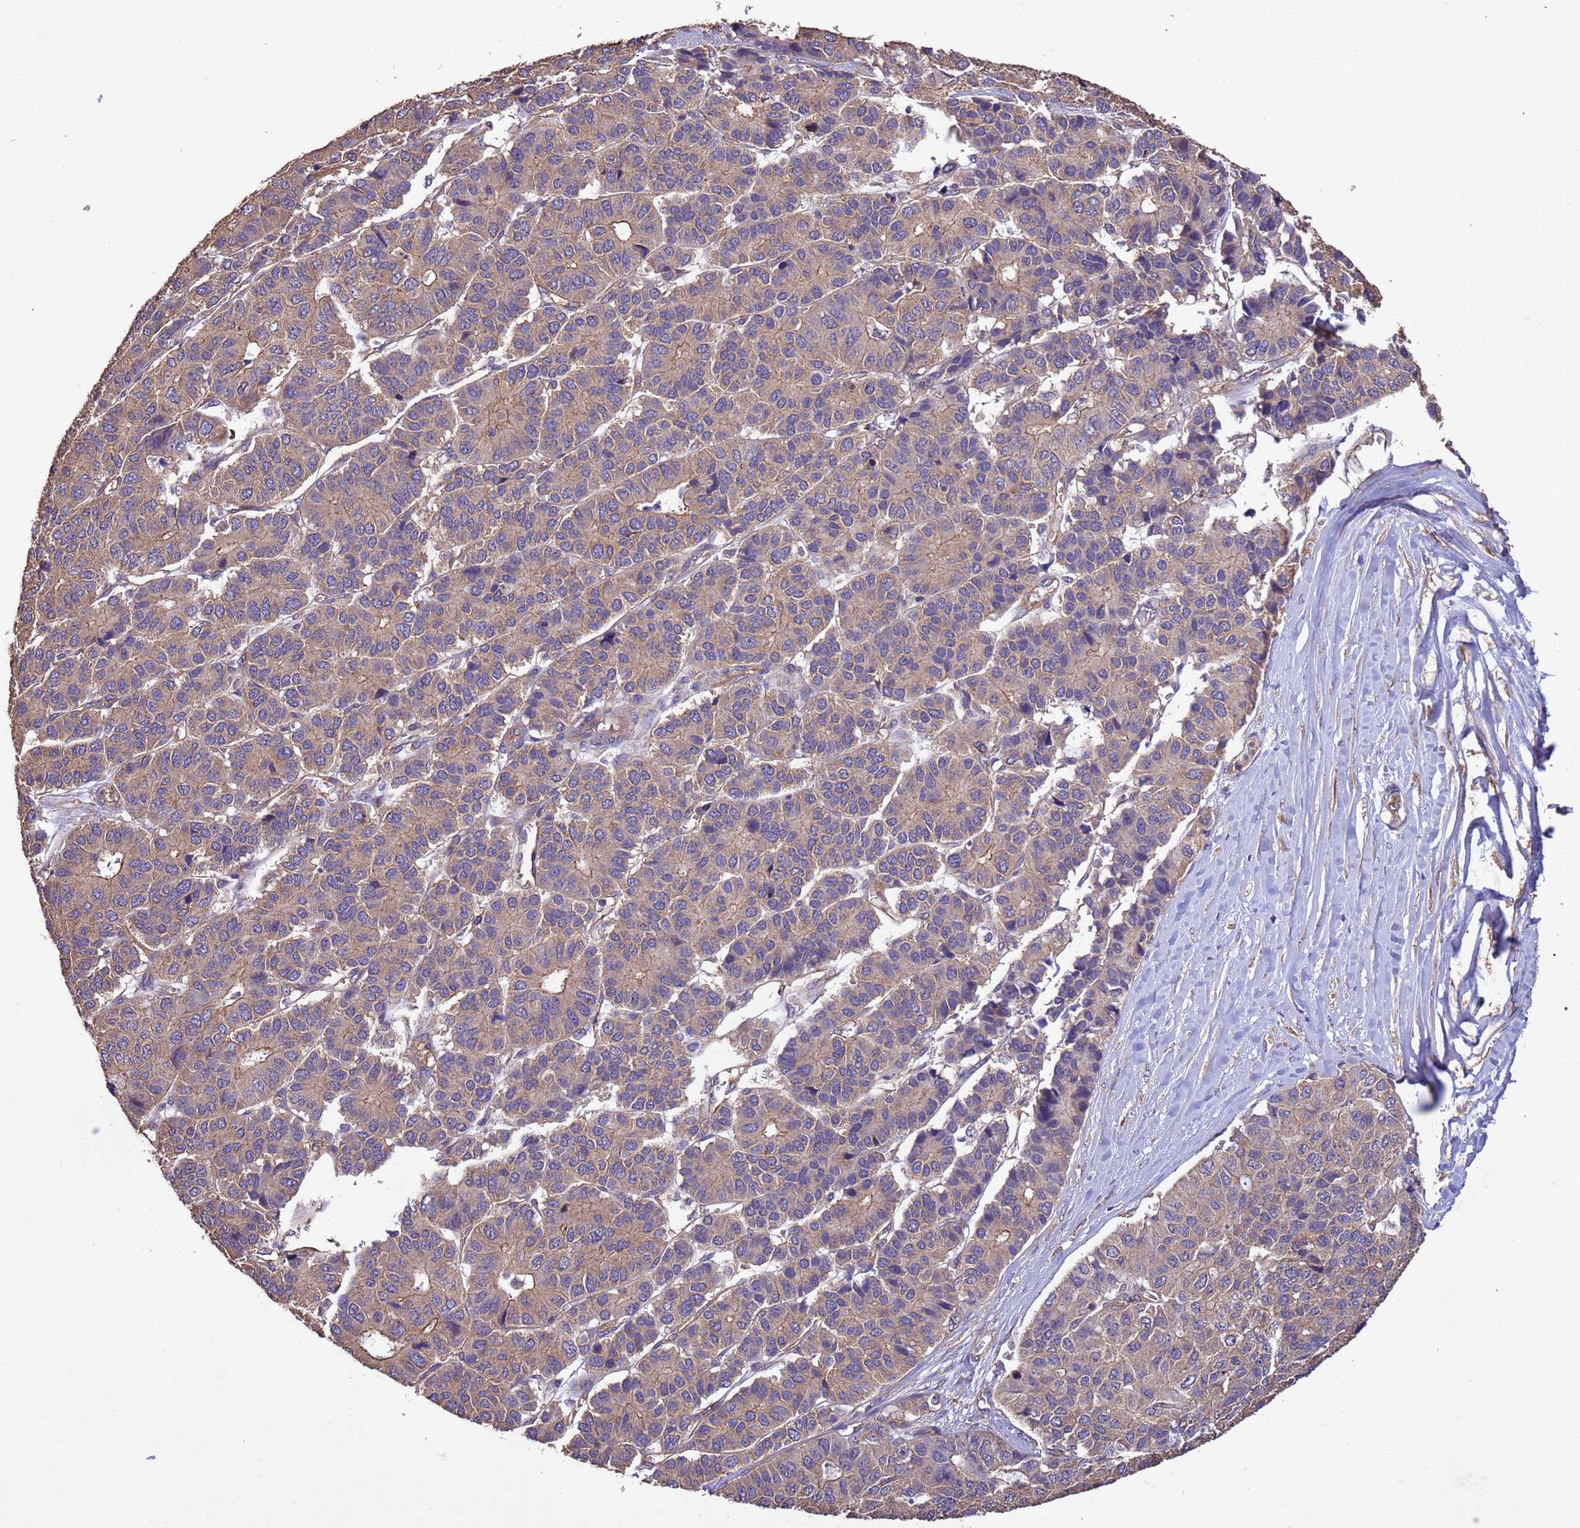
{"staining": {"intensity": "weak", "quantity": ">75%", "location": "cytoplasmic/membranous"}, "tissue": "pancreatic cancer", "cell_type": "Tumor cells", "image_type": "cancer", "snomed": [{"axis": "morphology", "description": "Adenocarcinoma, NOS"}, {"axis": "topography", "description": "Pancreas"}], "caption": "There is low levels of weak cytoplasmic/membranous expression in tumor cells of pancreatic cancer (adenocarcinoma), as demonstrated by immunohistochemical staining (brown color).", "gene": "MTX3", "patient": {"sex": "male", "age": 50}}